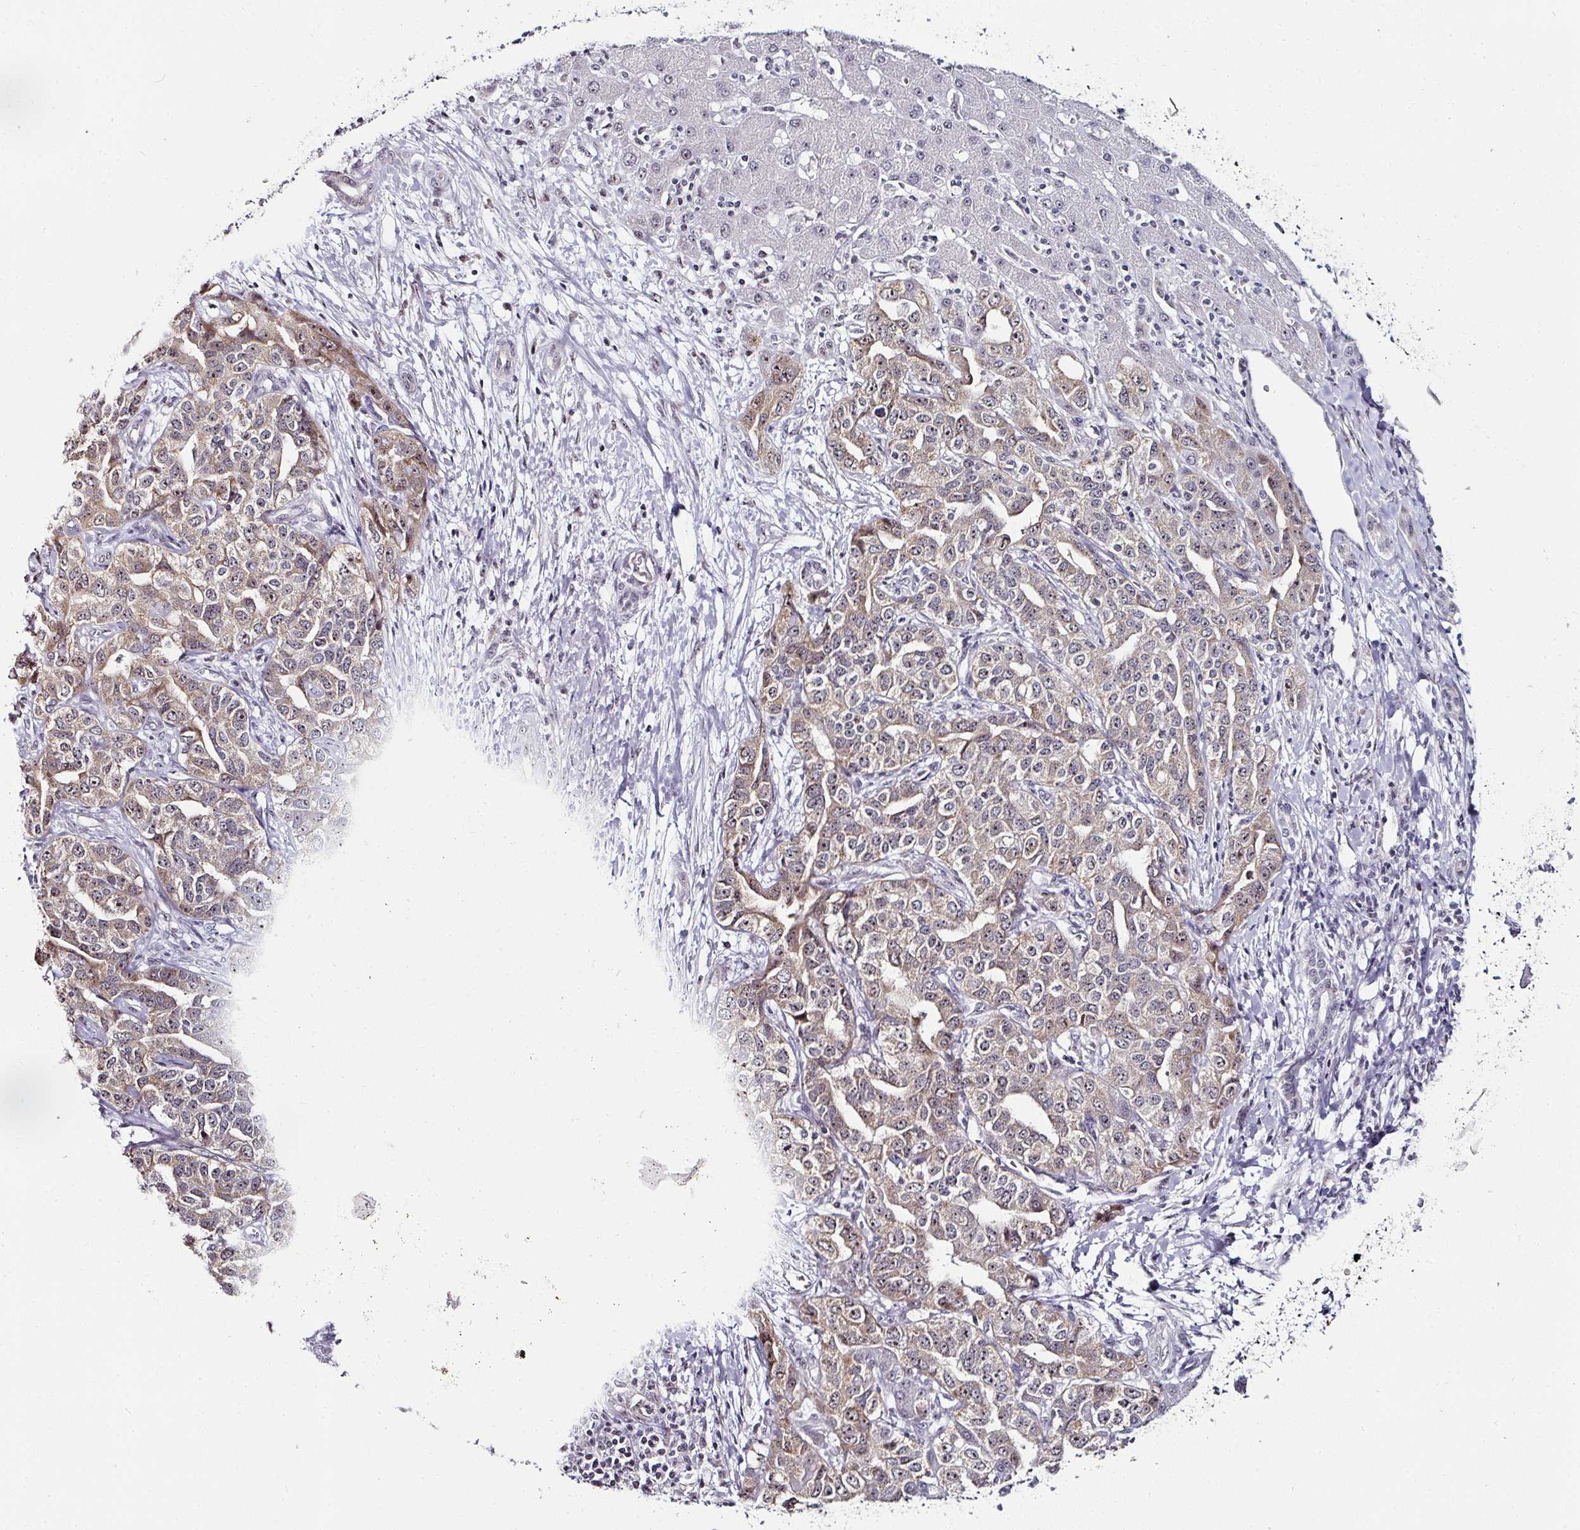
{"staining": {"intensity": "moderate", "quantity": ">75%", "location": "cytoplasmic/membranous,nuclear"}, "tissue": "liver cancer", "cell_type": "Tumor cells", "image_type": "cancer", "snomed": [{"axis": "morphology", "description": "Cholangiocarcinoma"}, {"axis": "topography", "description": "Liver"}], "caption": "Liver cholangiocarcinoma tissue exhibits moderate cytoplasmic/membranous and nuclear positivity in about >75% of tumor cells", "gene": "NACC2", "patient": {"sex": "male", "age": 59}}